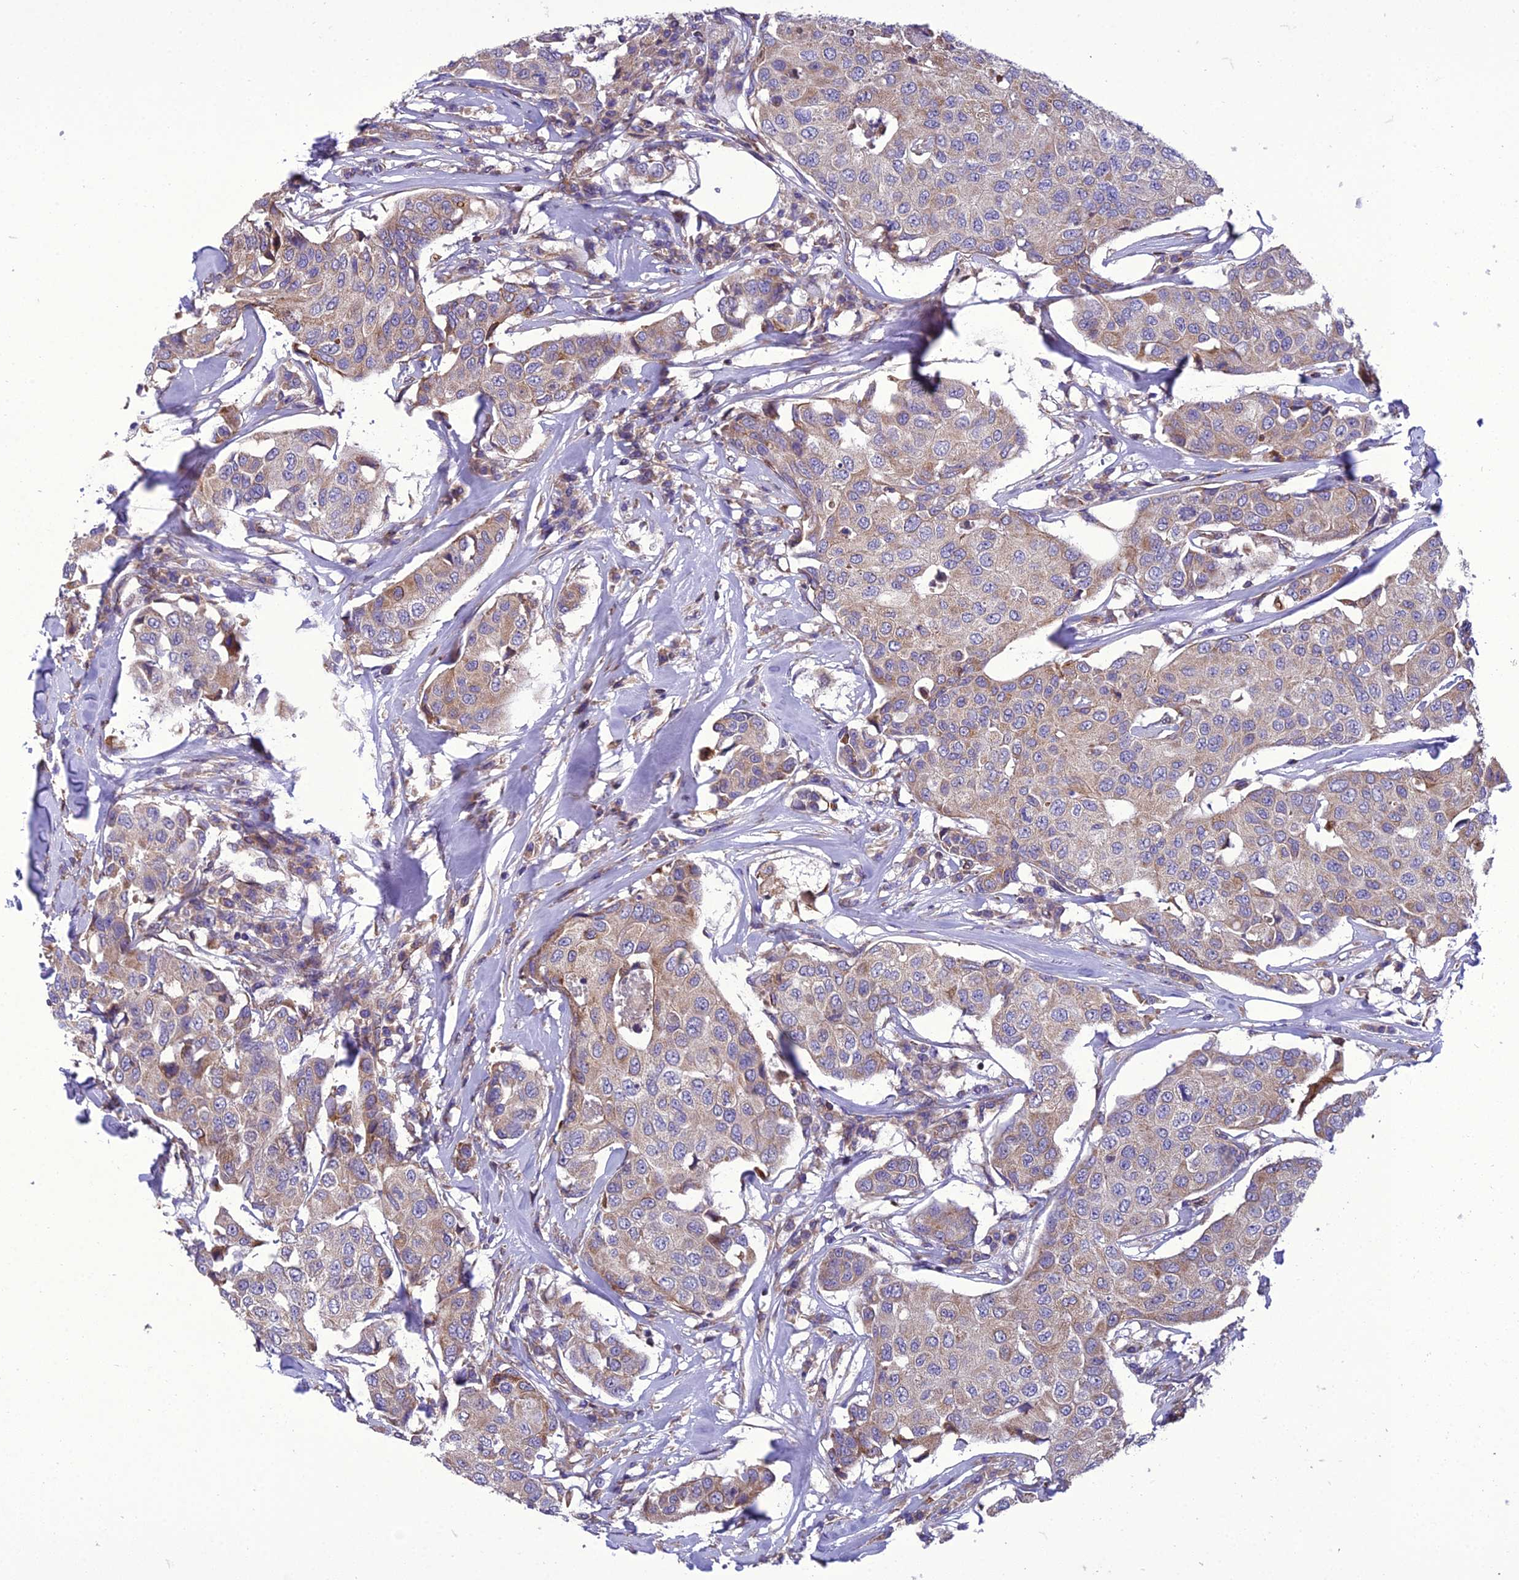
{"staining": {"intensity": "weak", "quantity": "25%-75%", "location": "cytoplasmic/membranous"}, "tissue": "breast cancer", "cell_type": "Tumor cells", "image_type": "cancer", "snomed": [{"axis": "morphology", "description": "Duct carcinoma"}, {"axis": "topography", "description": "Breast"}], "caption": "Immunohistochemical staining of human breast intraductal carcinoma exhibits low levels of weak cytoplasmic/membranous positivity in about 25%-75% of tumor cells.", "gene": "GIMAP1", "patient": {"sex": "female", "age": 80}}